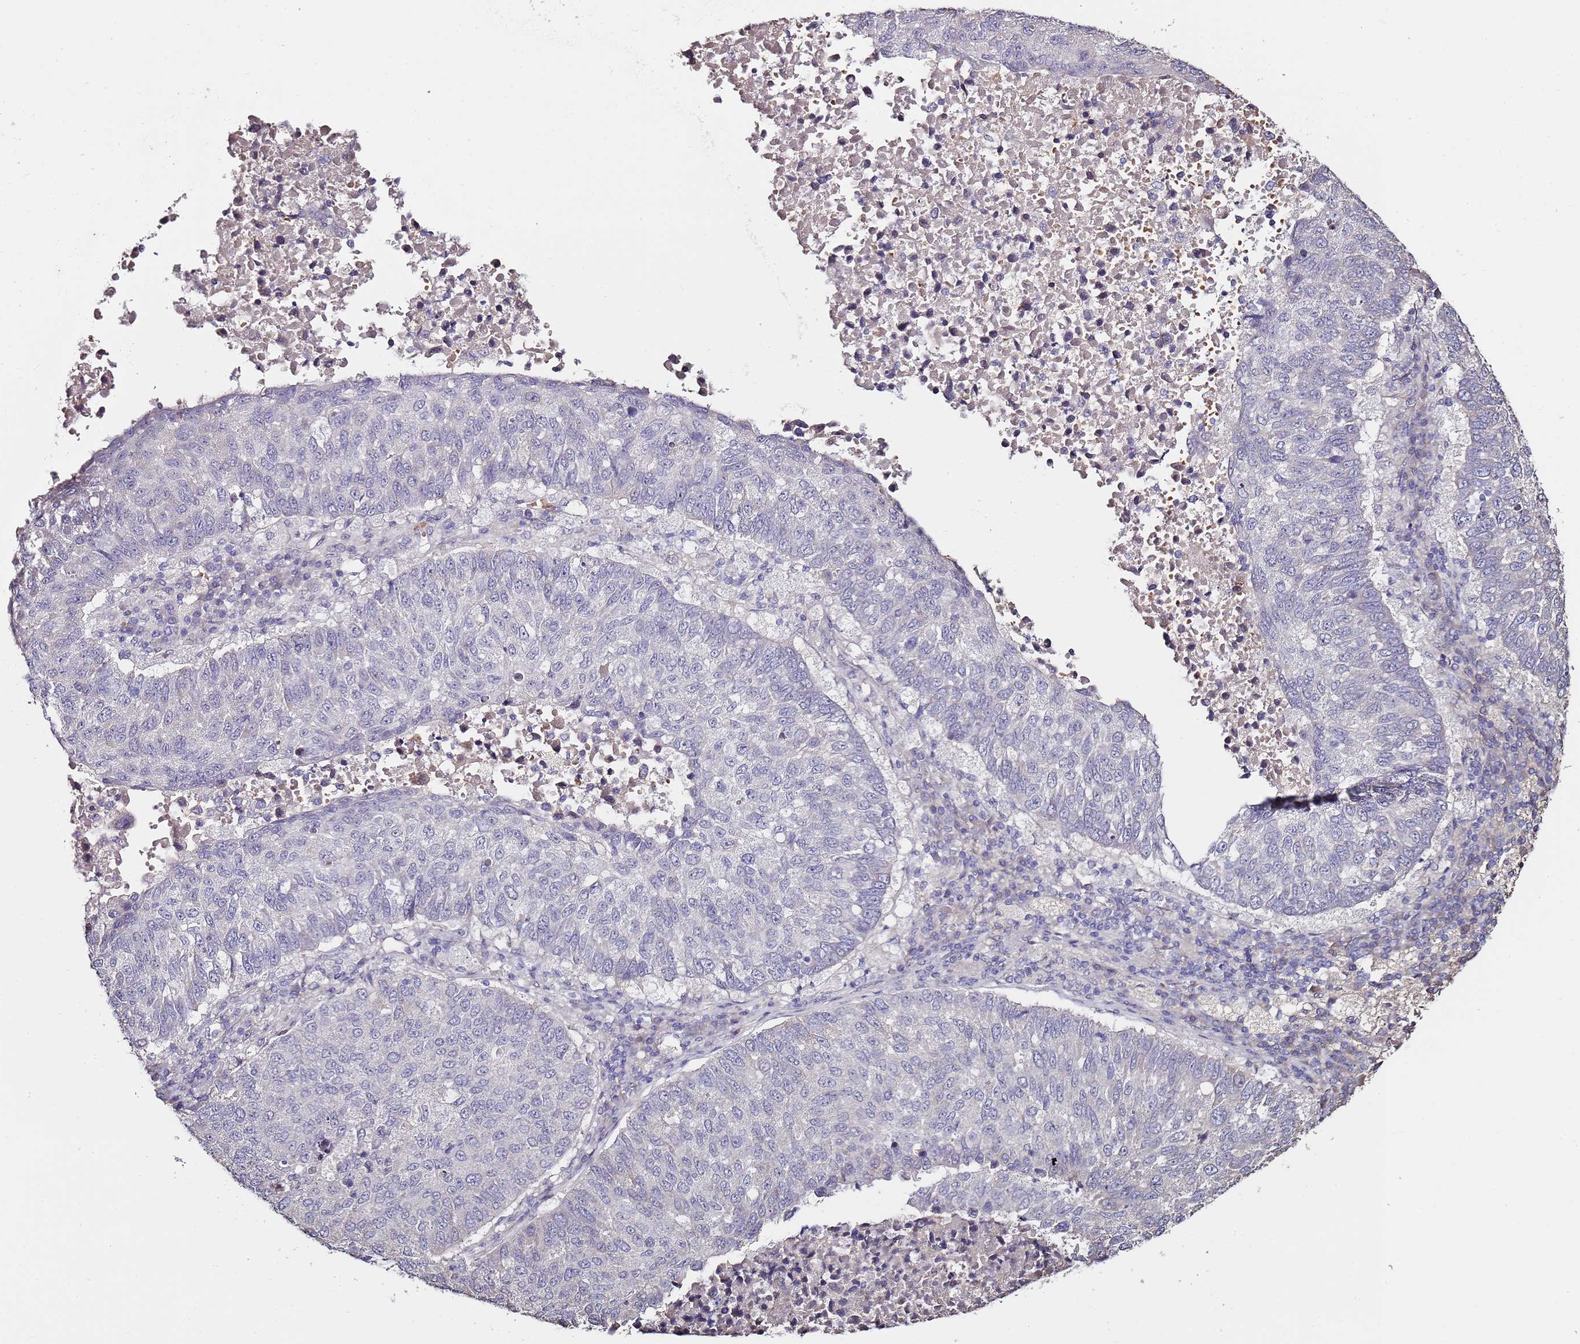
{"staining": {"intensity": "negative", "quantity": "none", "location": "none"}, "tissue": "lung cancer", "cell_type": "Tumor cells", "image_type": "cancer", "snomed": [{"axis": "morphology", "description": "Squamous cell carcinoma, NOS"}, {"axis": "topography", "description": "Lung"}], "caption": "IHC micrograph of human lung squamous cell carcinoma stained for a protein (brown), which displays no positivity in tumor cells. (DAB IHC with hematoxylin counter stain).", "gene": "C3orf80", "patient": {"sex": "male", "age": 73}}